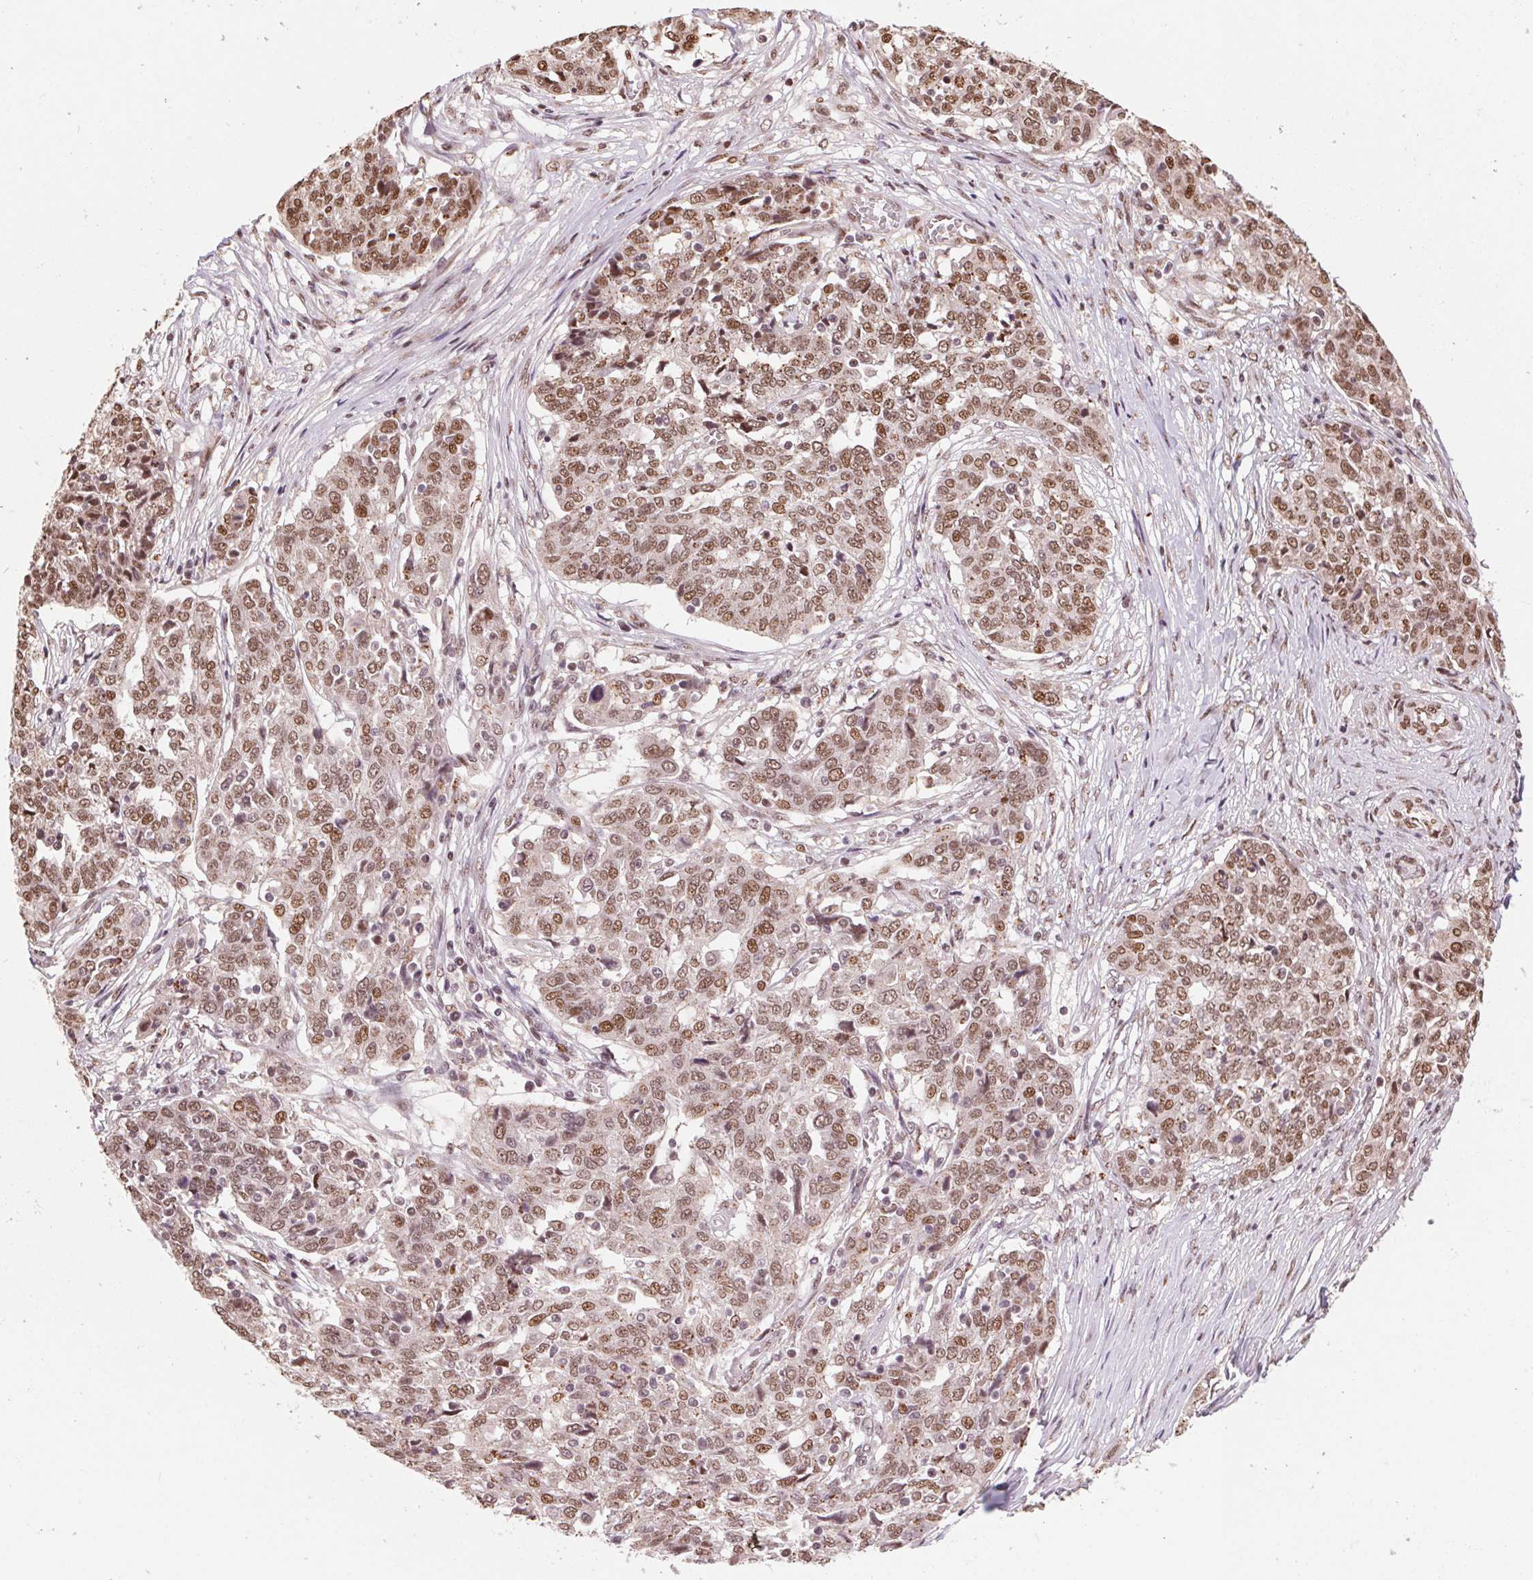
{"staining": {"intensity": "moderate", "quantity": ">75%", "location": "nuclear"}, "tissue": "ovarian cancer", "cell_type": "Tumor cells", "image_type": "cancer", "snomed": [{"axis": "morphology", "description": "Cystadenocarcinoma, serous, NOS"}, {"axis": "topography", "description": "Ovary"}], "caption": "Immunohistochemistry of human serous cystadenocarcinoma (ovarian) demonstrates medium levels of moderate nuclear staining in approximately >75% of tumor cells.", "gene": "RAD23A", "patient": {"sex": "female", "age": 67}}